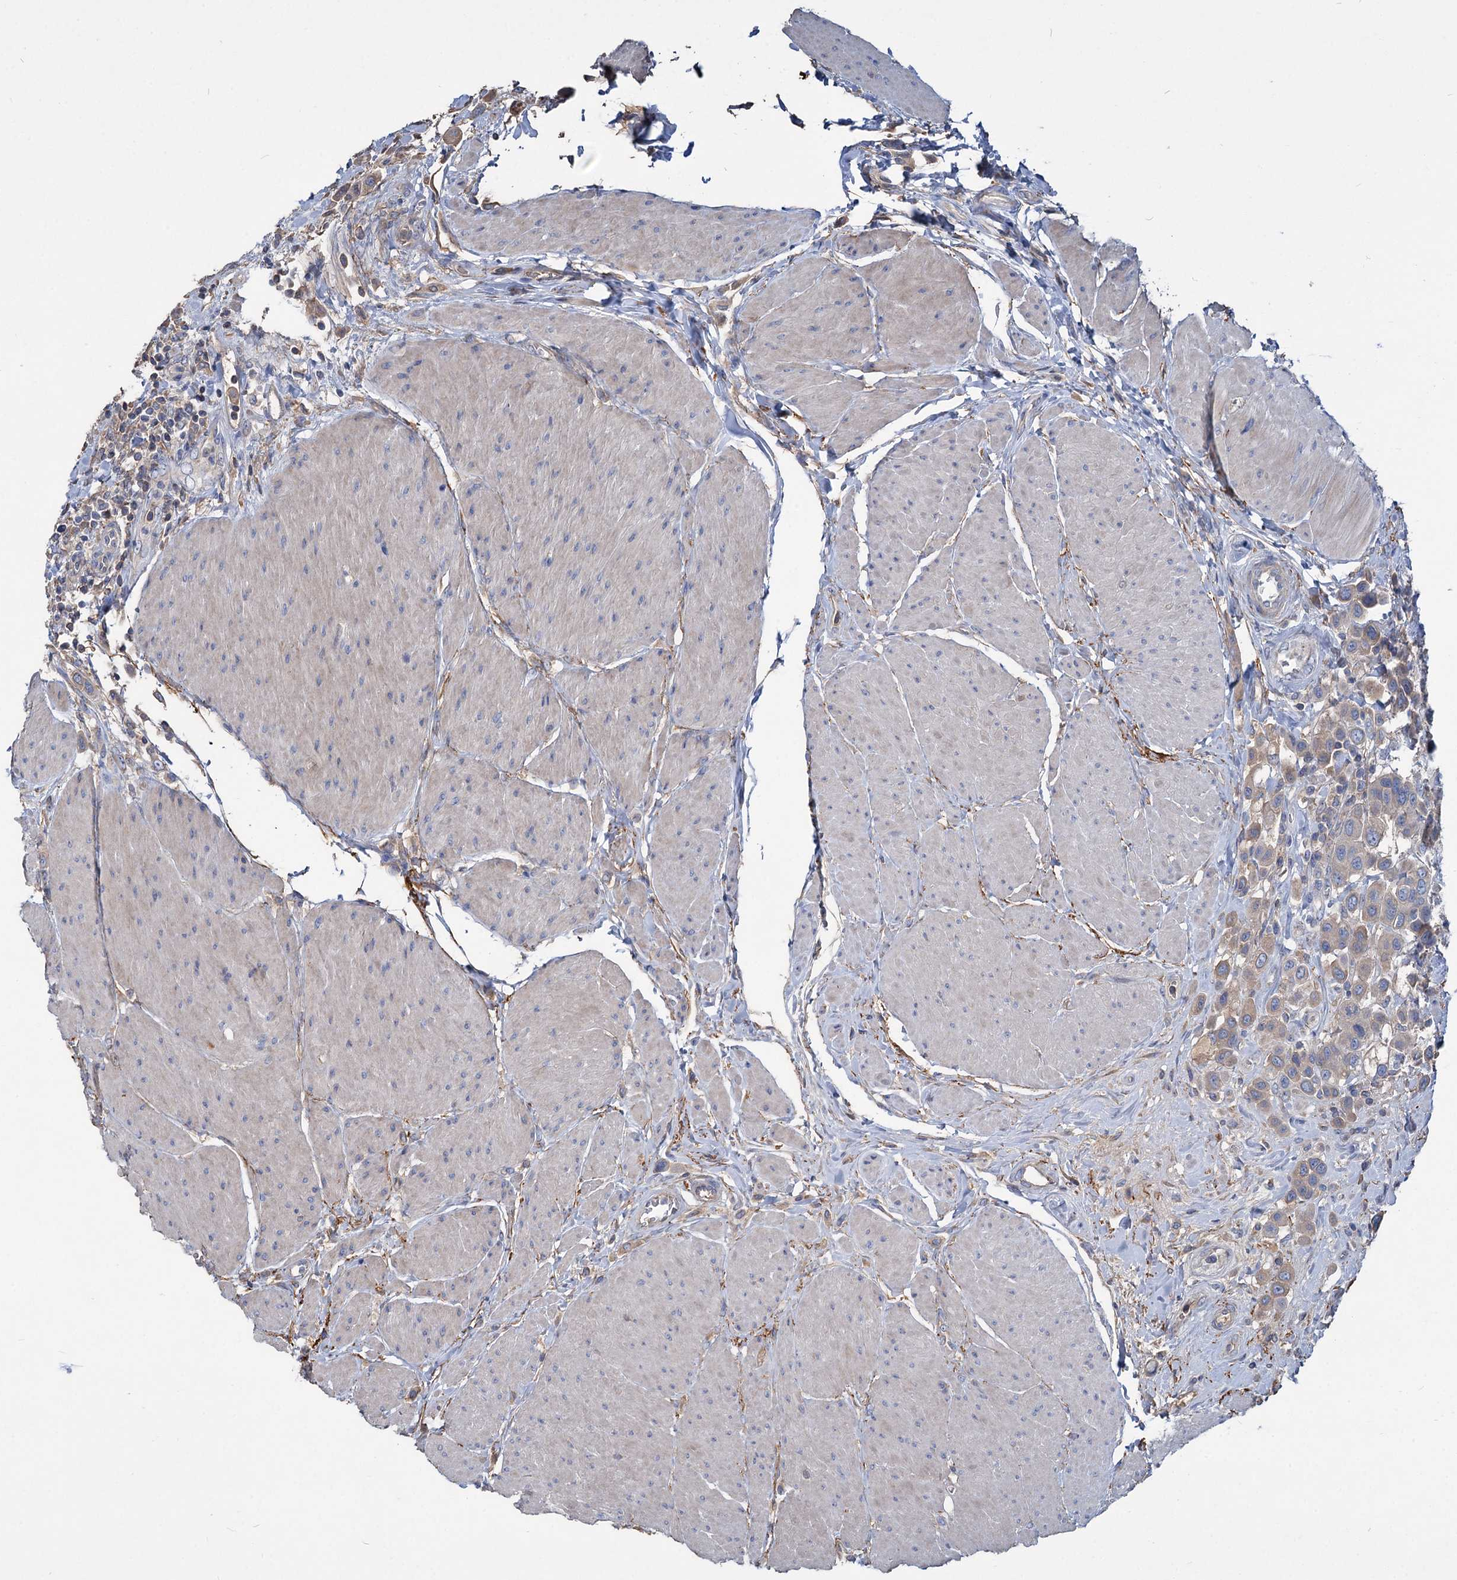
{"staining": {"intensity": "weak", "quantity": "<25%", "location": "cytoplasmic/membranous"}, "tissue": "urothelial cancer", "cell_type": "Tumor cells", "image_type": "cancer", "snomed": [{"axis": "morphology", "description": "Urothelial carcinoma, High grade"}, {"axis": "topography", "description": "Urinary bladder"}], "caption": "This is an immunohistochemistry photomicrograph of human urothelial carcinoma (high-grade). There is no expression in tumor cells.", "gene": "URAD", "patient": {"sex": "male", "age": 50}}